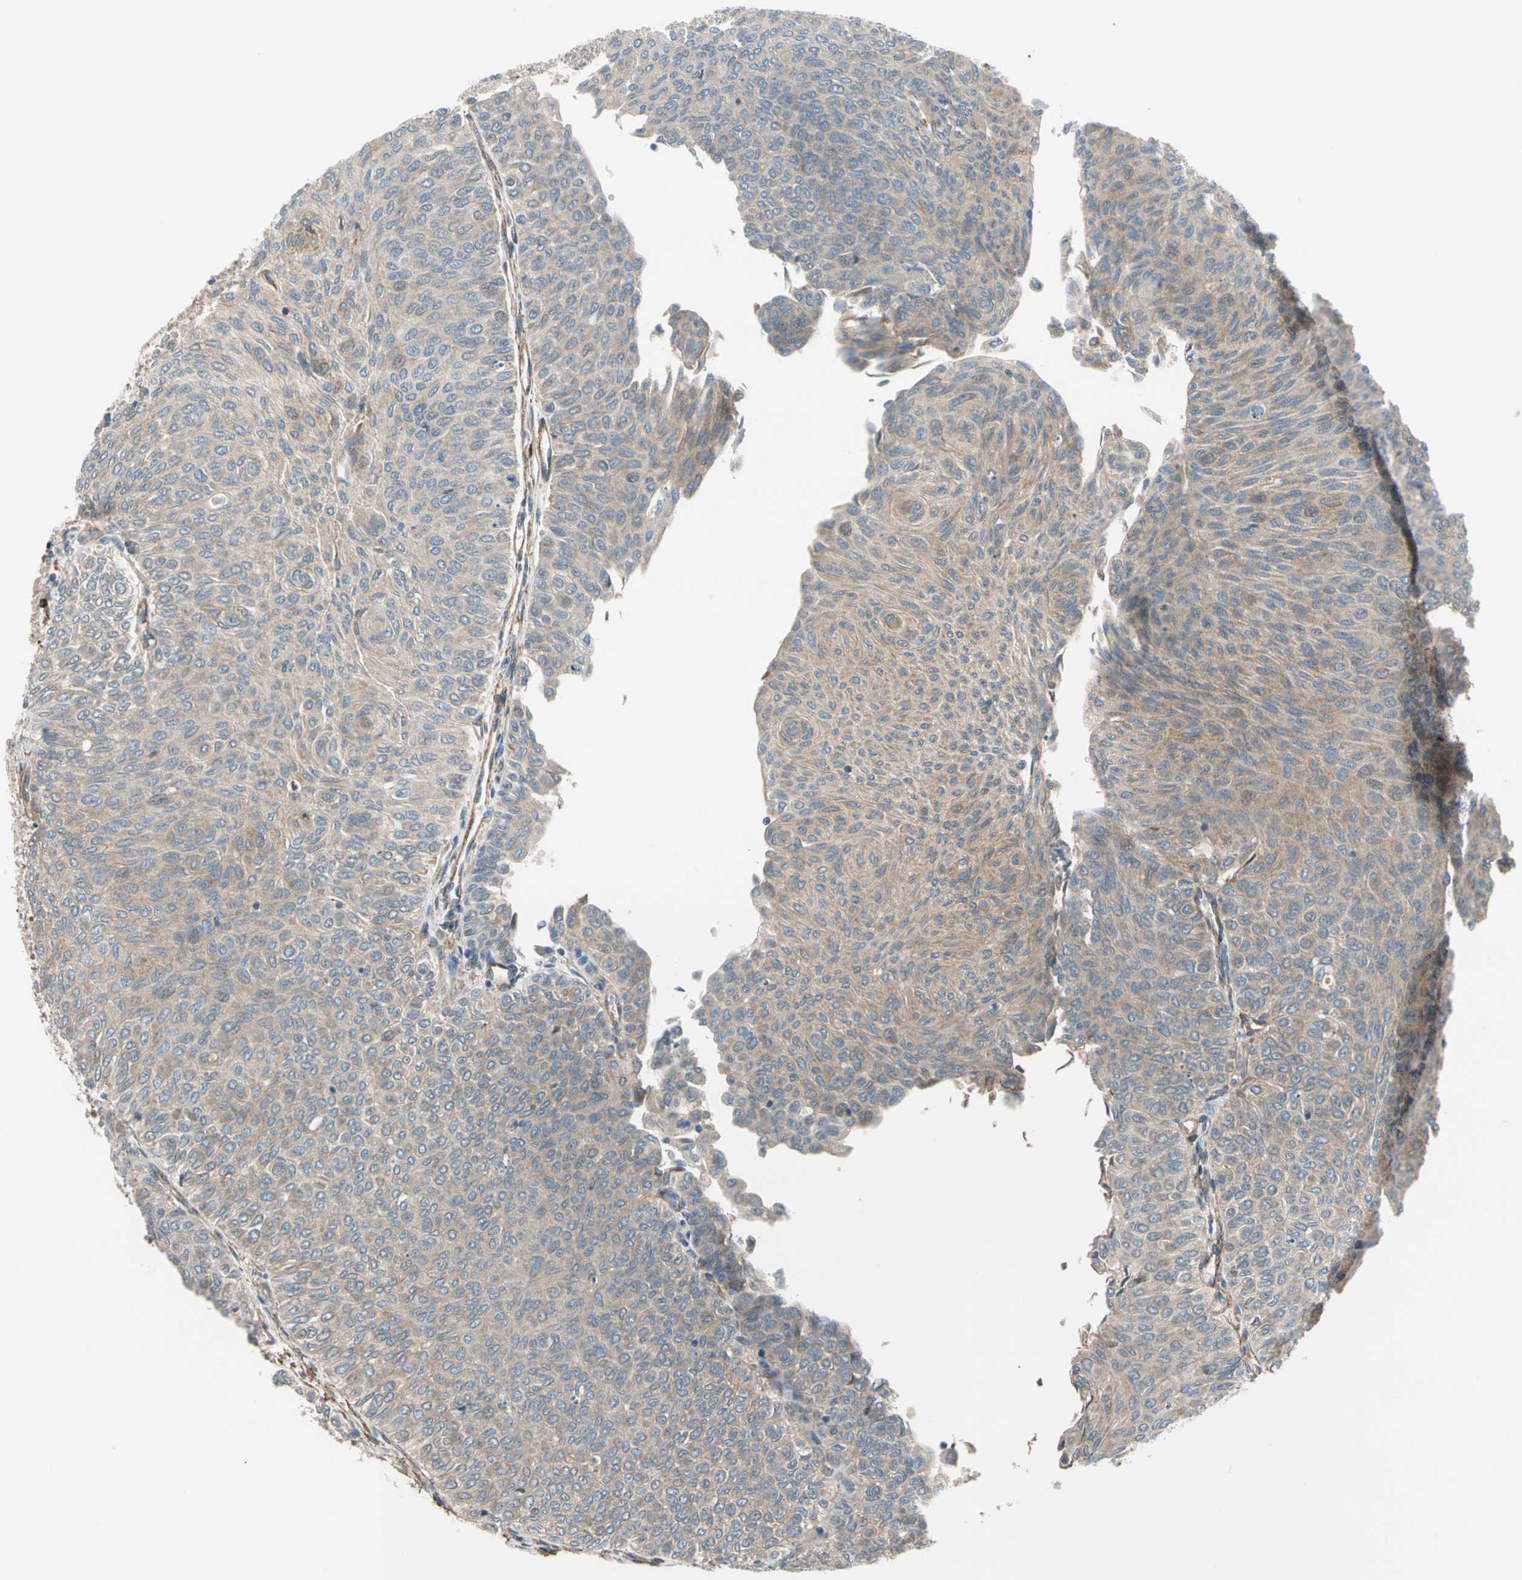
{"staining": {"intensity": "weak", "quantity": ">75%", "location": "cytoplasmic/membranous"}, "tissue": "urothelial cancer", "cell_type": "Tumor cells", "image_type": "cancer", "snomed": [{"axis": "morphology", "description": "Urothelial carcinoma, Low grade"}, {"axis": "topography", "description": "Urinary bladder"}], "caption": "IHC micrograph of human urothelial cancer stained for a protein (brown), which exhibits low levels of weak cytoplasmic/membranous staining in approximately >75% of tumor cells.", "gene": "LIMK2", "patient": {"sex": "male", "age": 78}}